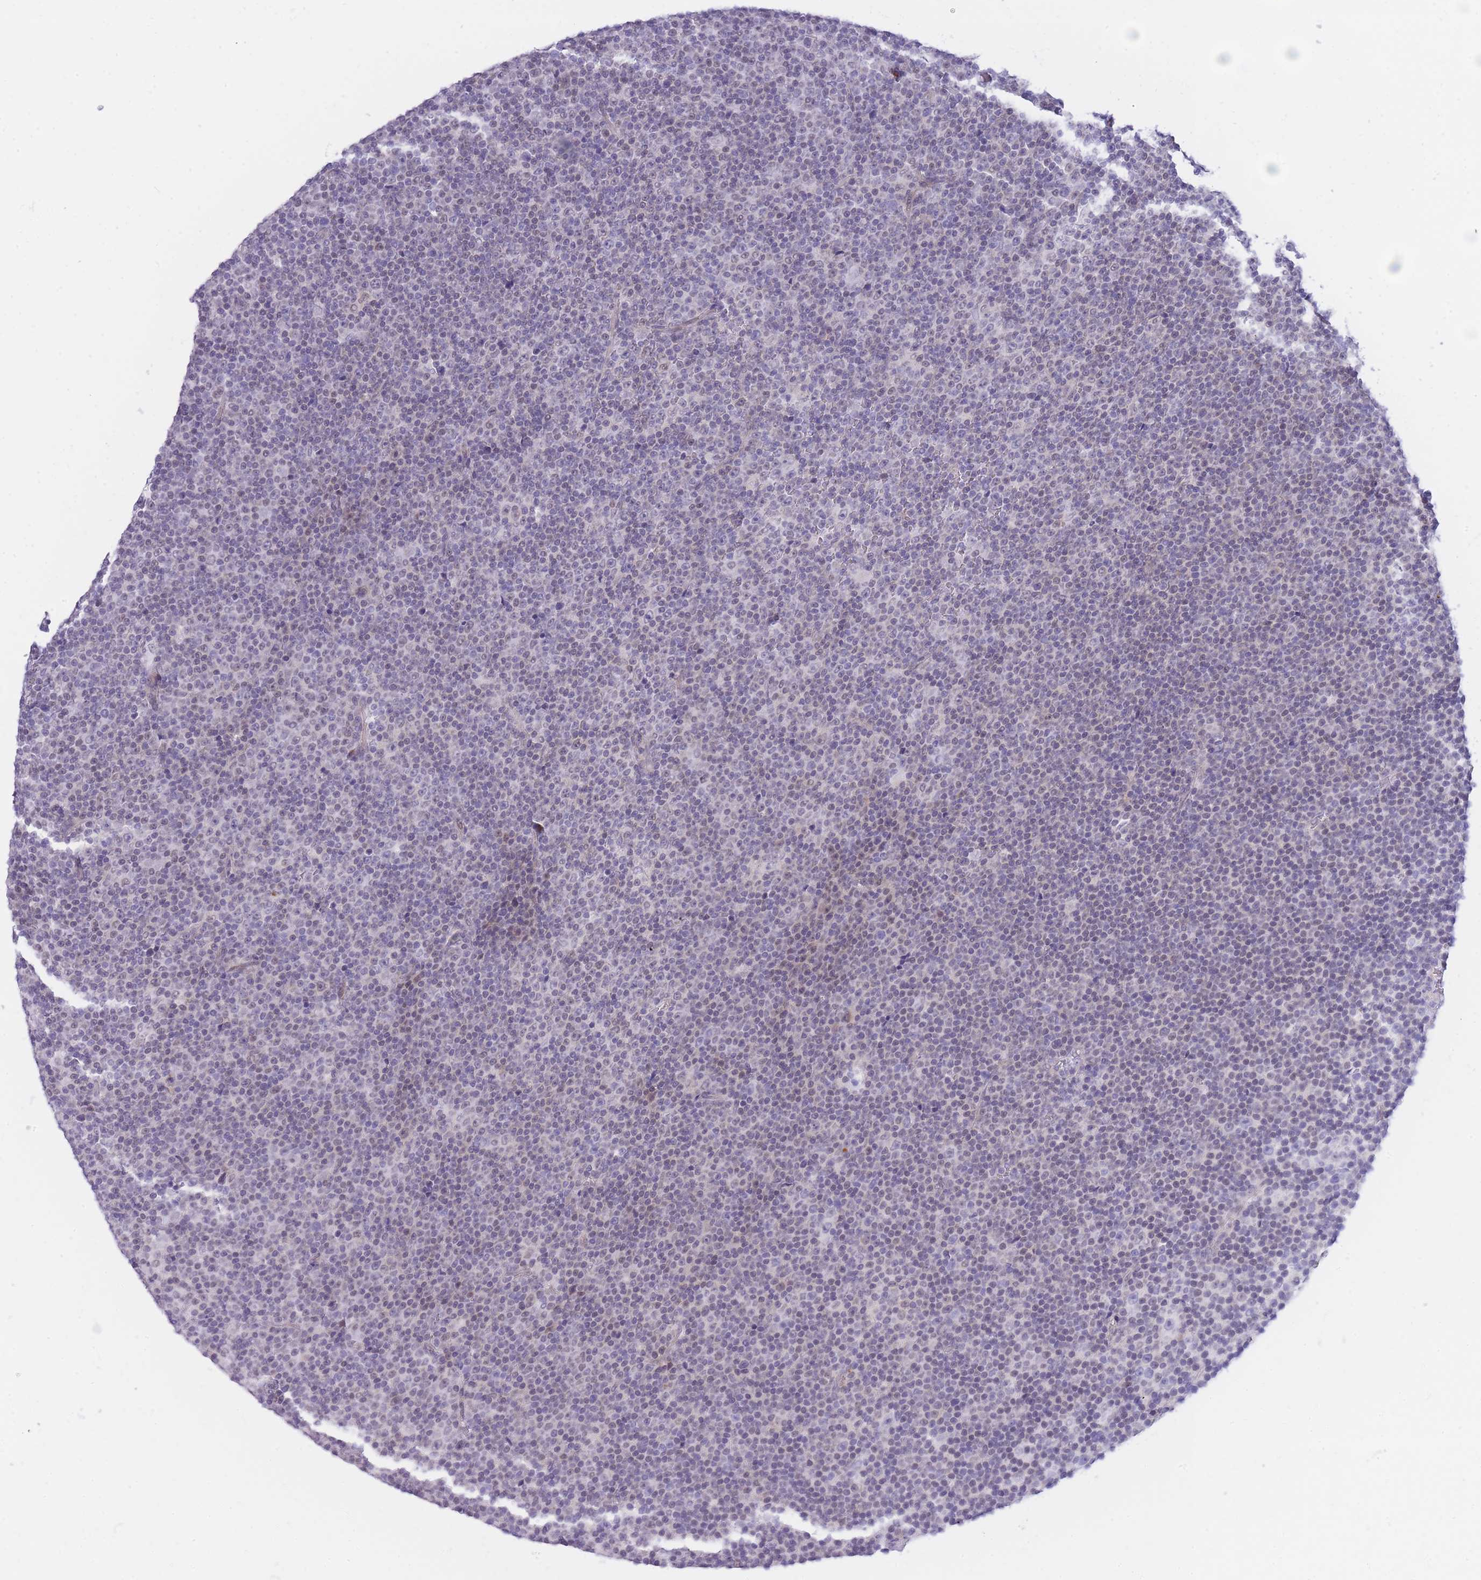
{"staining": {"intensity": "weak", "quantity": "25%-75%", "location": "nuclear"}, "tissue": "lymphoma", "cell_type": "Tumor cells", "image_type": "cancer", "snomed": [{"axis": "morphology", "description": "Malignant lymphoma, non-Hodgkin's type, Low grade"}, {"axis": "topography", "description": "Lymph node"}], "caption": "A histopathology image of human lymphoma stained for a protein demonstrates weak nuclear brown staining in tumor cells.", "gene": "PRR23B", "patient": {"sex": "female", "age": 67}}